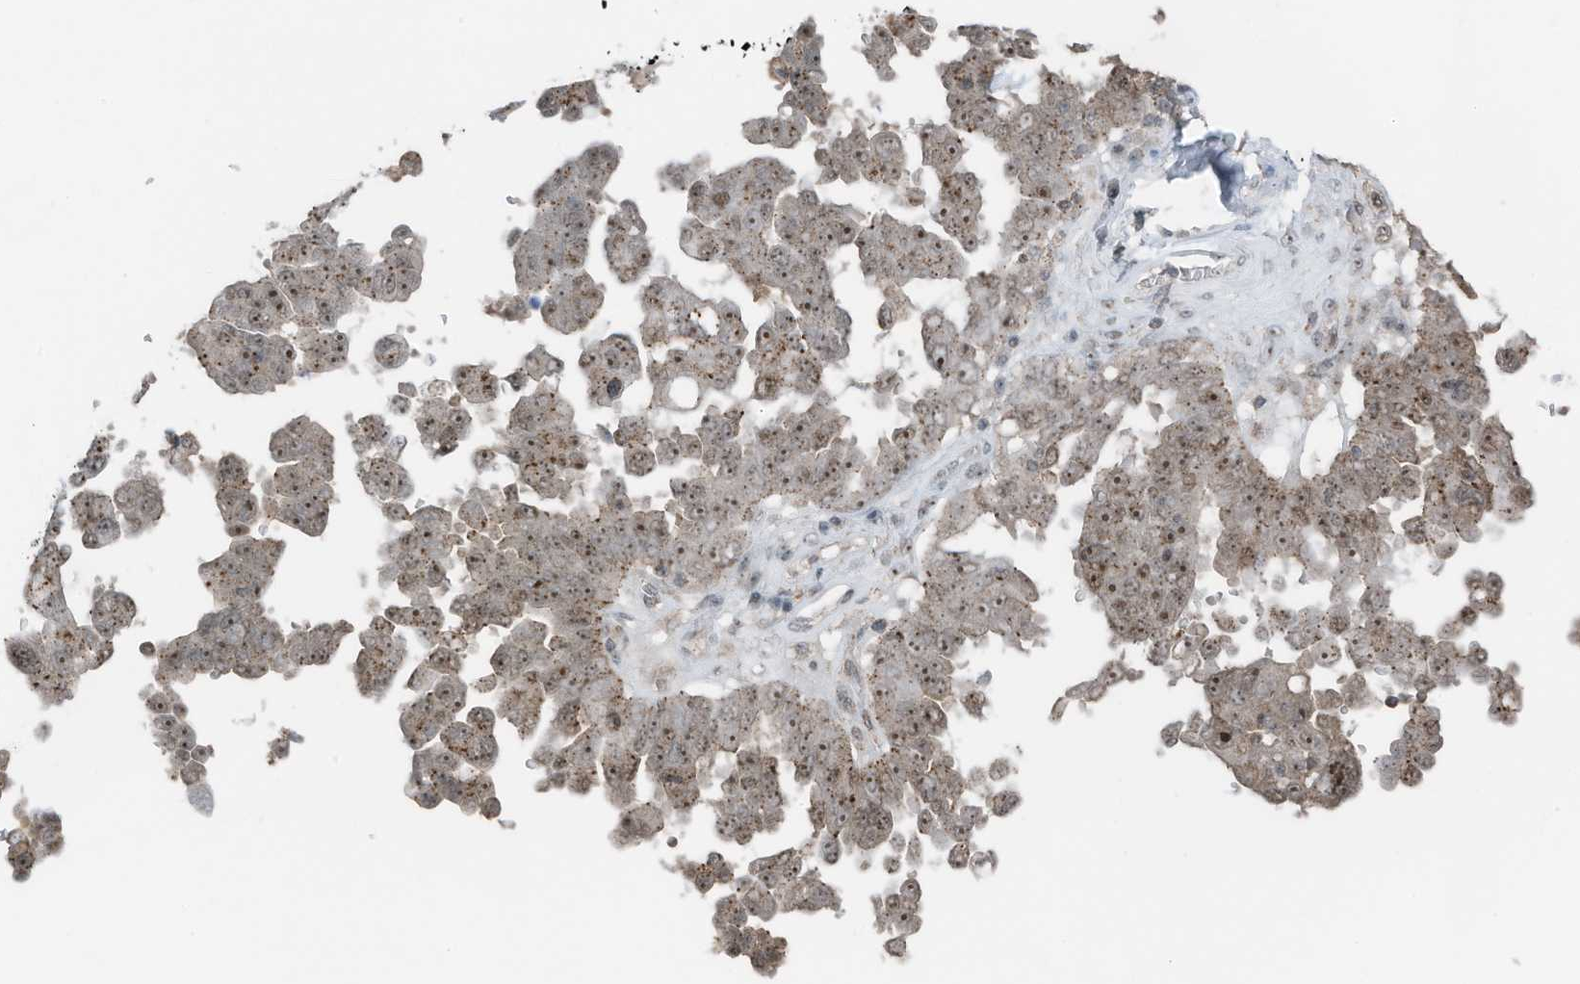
{"staining": {"intensity": "moderate", "quantity": "25%-75%", "location": "nuclear"}, "tissue": "ovarian cancer", "cell_type": "Tumor cells", "image_type": "cancer", "snomed": [{"axis": "morphology", "description": "Carcinoma, endometroid"}, {"axis": "topography", "description": "Ovary"}], "caption": "Immunohistochemical staining of human endometroid carcinoma (ovarian) reveals medium levels of moderate nuclear protein staining in approximately 25%-75% of tumor cells.", "gene": "UTP3", "patient": {"sex": "female", "age": 62}}